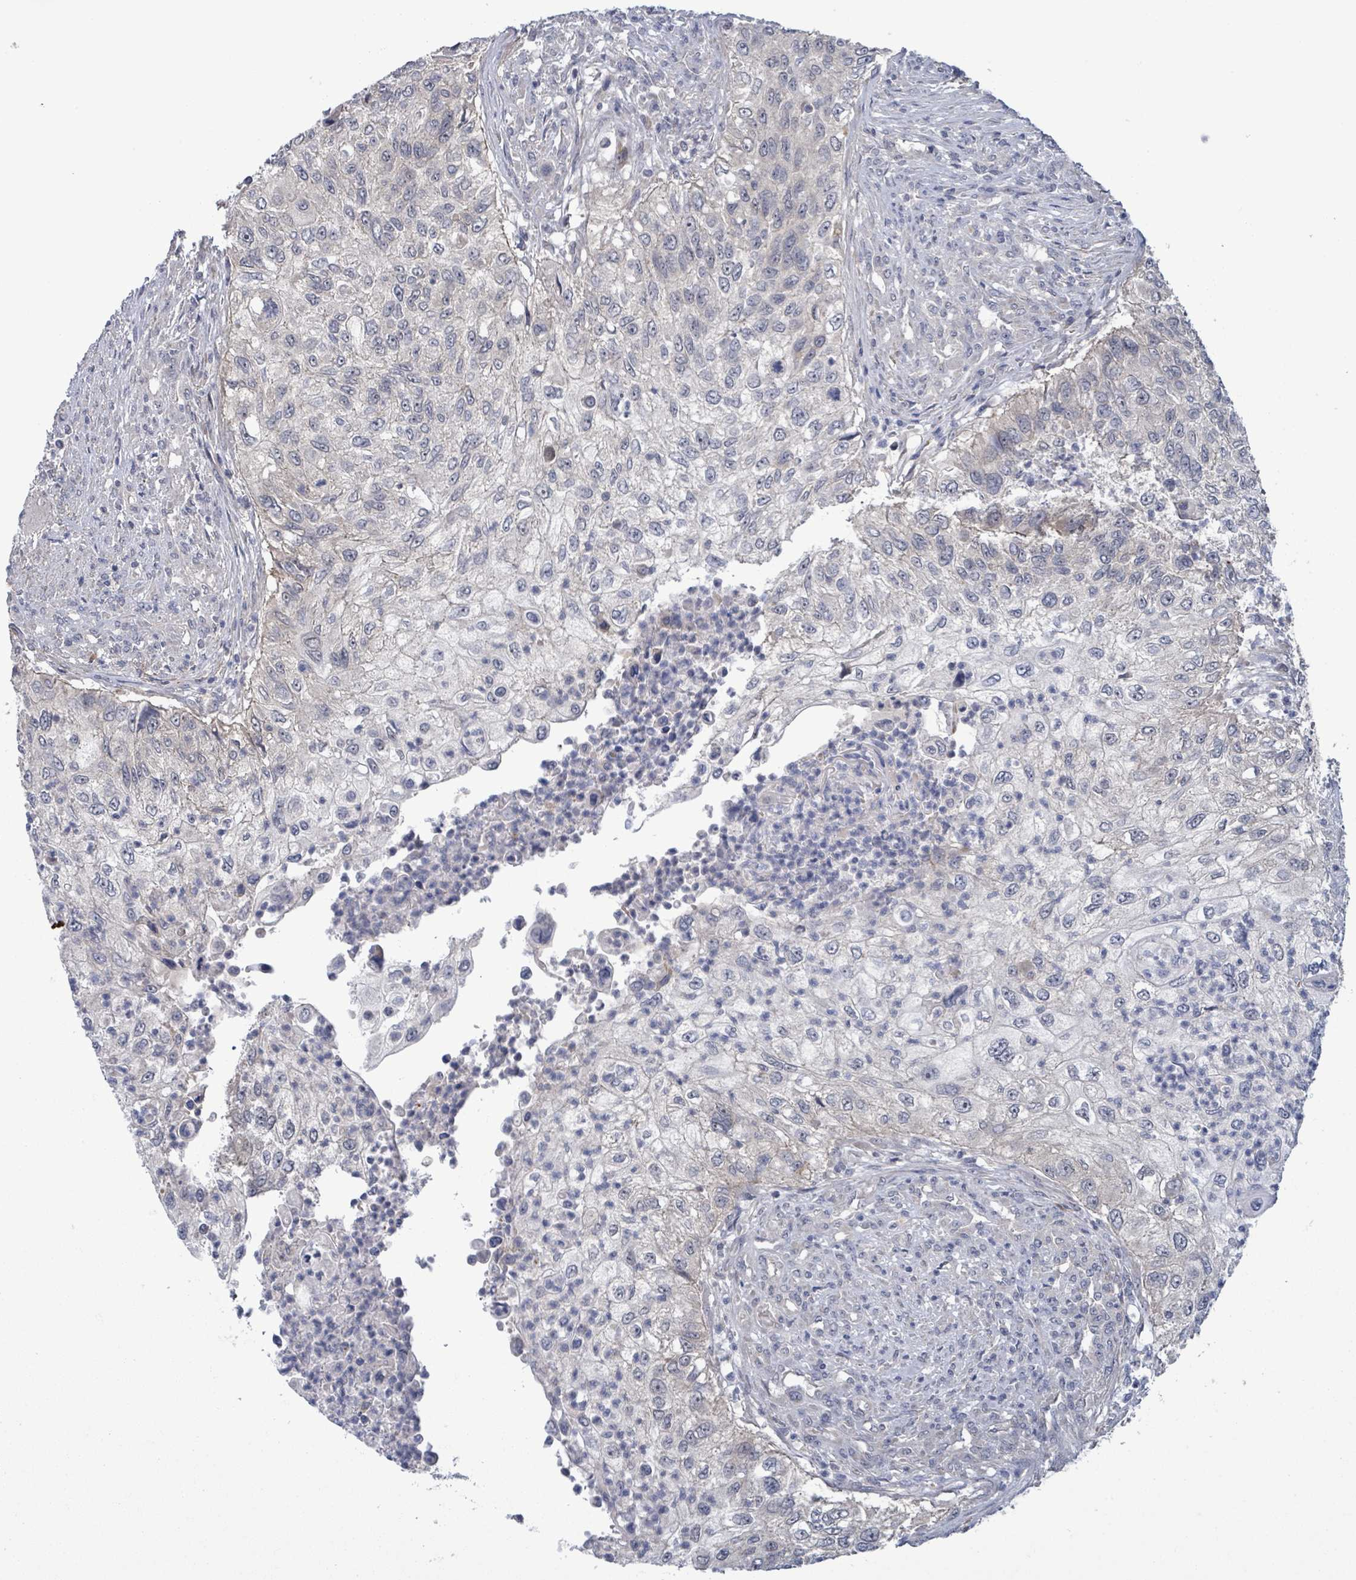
{"staining": {"intensity": "negative", "quantity": "none", "location": "none"}, "tissue": "urothelial cancer", "cell_type": "Tumor cells", "image_type": "cancer", "snomed": [{"axis": "morphology", "description": "Urothelial carcinoma, High grade"}, {"axis": "topography", "description": "Urinary bladder"}], "caption": "A photomicrograph of human urothelial cancer is negative for staining in tumor cells.", "gene": "AMMECR1", "patient": {"sex": "female", "age": 60}}